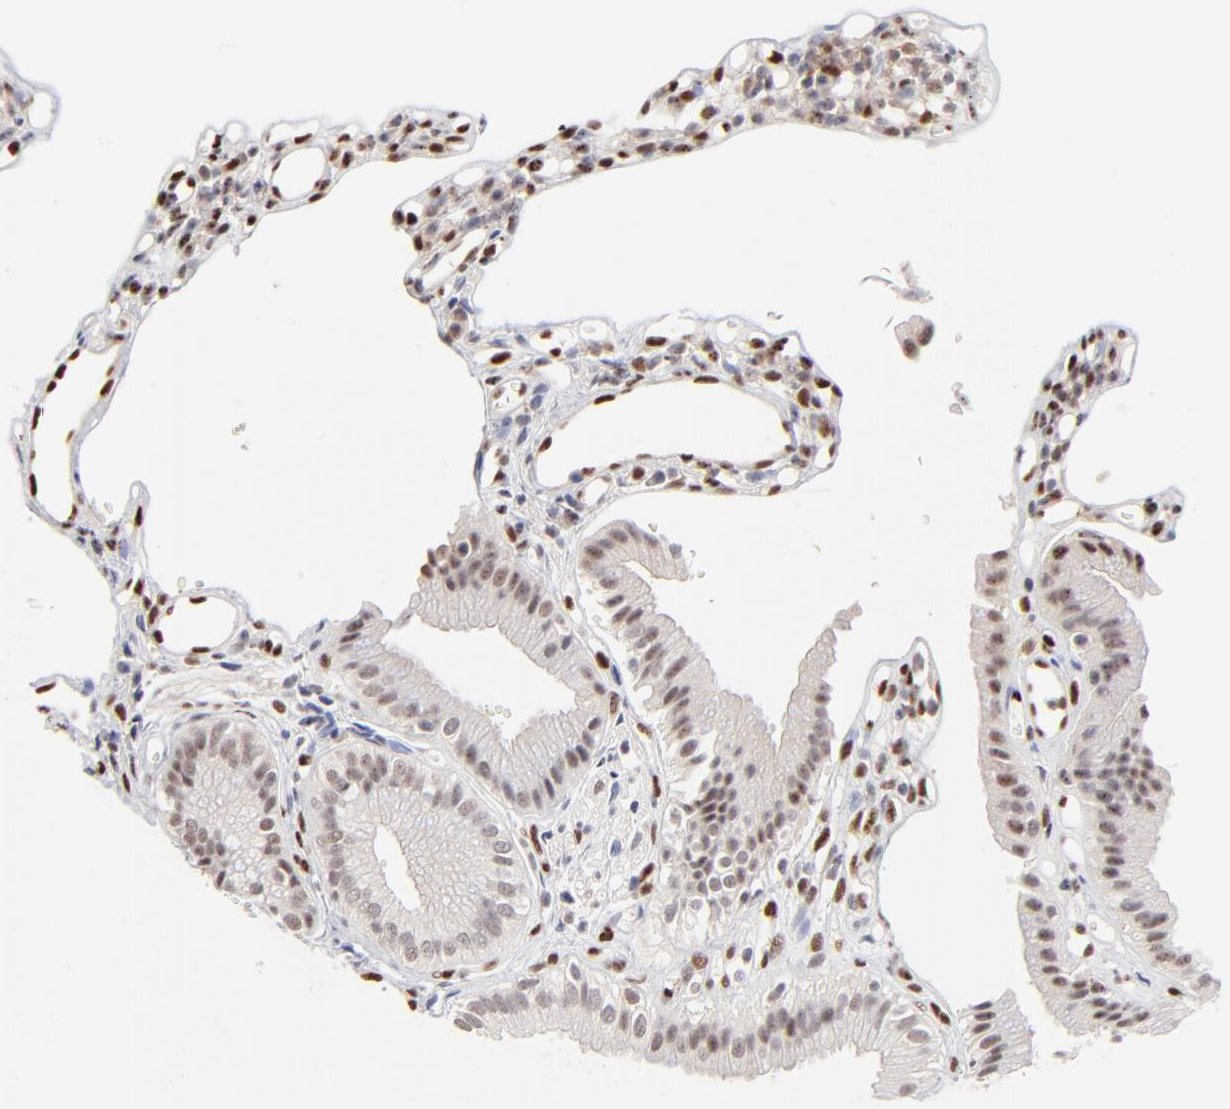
{"staining": {"intensity": "moderate", "quantity": "25%-75%", "location": "nuclear"}, "tissue": "gallbladder", "cell_type": "Glandular cells", "image_type": "normal", "snomed": [{"axis": "morphology", "description": "Normal tissue, NOS"}, {"axis": "topography", "description": "Gallbladder"}], "caption": "Immunohistochemical staining of unremarkable gallbladder reveals 25%-75% levels of moderate nuclear protein expression in about 25%-75% of glandular cells.", "gene": "STAT3", "patient": {"sex": "male", "age": 65}}